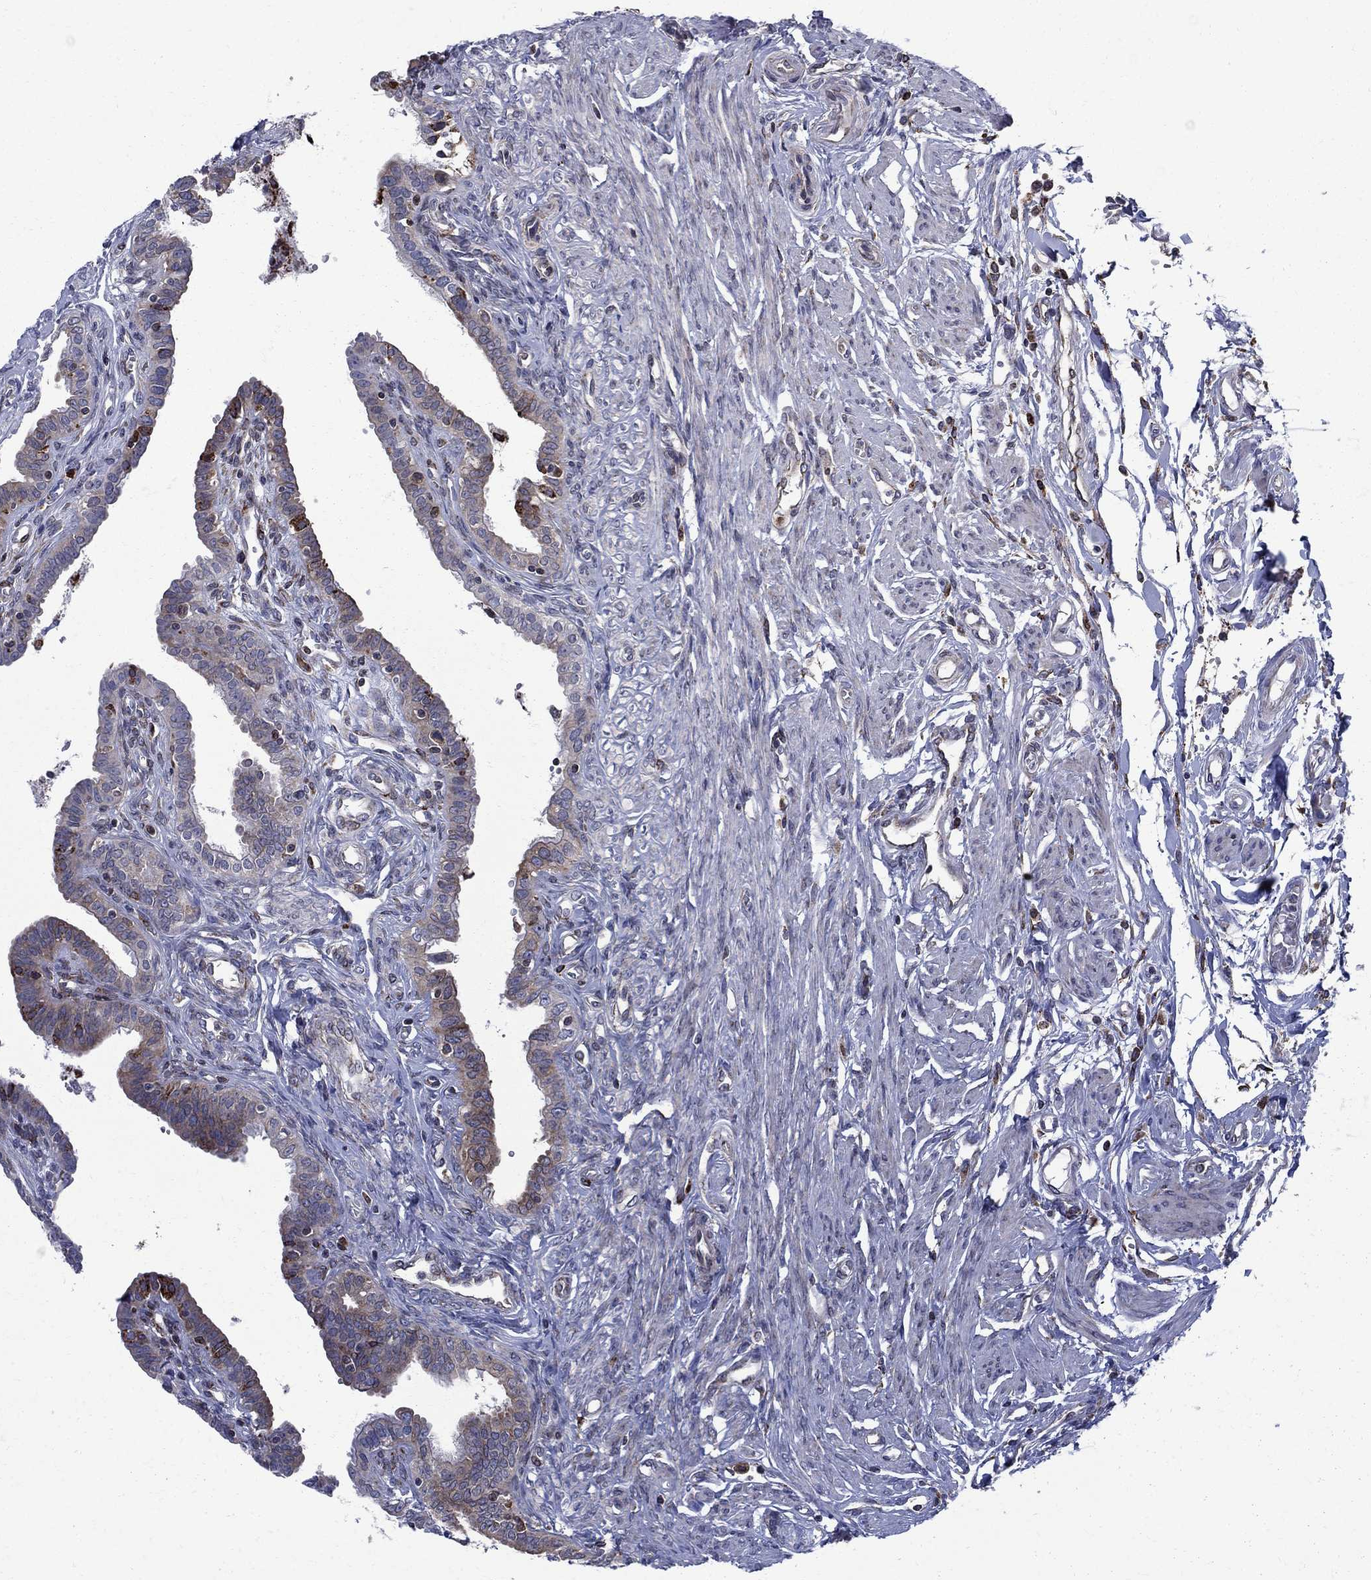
{"staining": {"intensity": "strong", "quantity": "<25%", "location": "cytoplasmic/membranous"}, "tissue": "fallopian tube", "cell_type": "Glandular cells", "image_type": "normal", "snomed": [{"axis": "morphology", "description": "Normal tissue, NOS"}, {"axis": "morphology", "description": "Carcinoma, endometroid"}, {"axis": "topography", "description": "Fallopian tube"}, {"axis": "topography", "description": "Ovary"}], "caption": "IHC micrograph of normal fallopian tube stained for a protein (brown), which demonstrates medium levels of strong cytoplasmic/membranous expression in approximately <25% of glandular cells.", "gene": "CAB39L", "patient": {"sex": "female", "age": 42}}